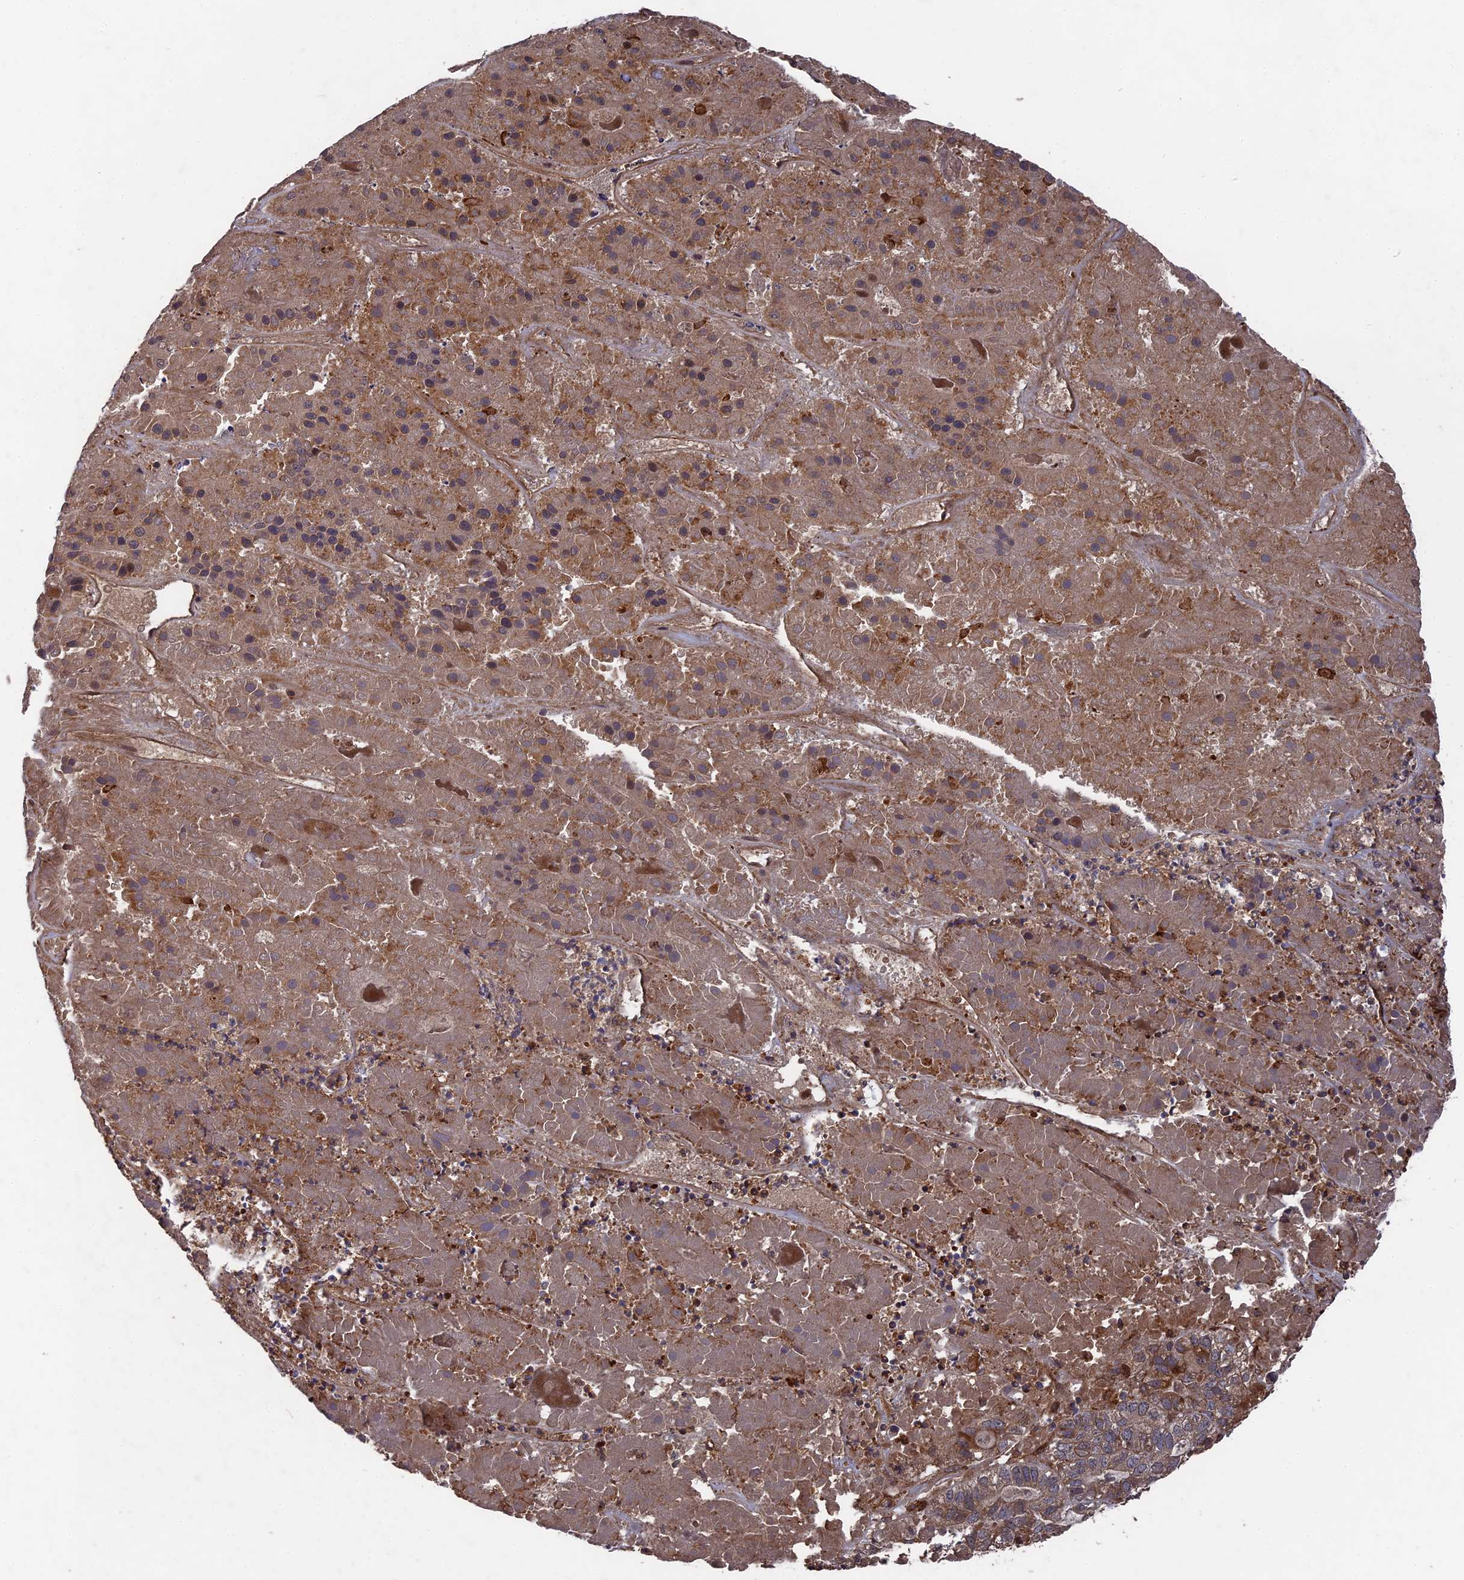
{"staining": {"intensity": "weak", "quantity": "<25%", "location": "cytoplasmic/membranous"}, "tissue": "pancreatic cancer", "cell_type": "Tumor cells", "image_type": "cancer", "snomed": [{"axis": "morphology", "description": "Adenocarcinoma, NOS"}, {"axis": "topography", "description": "Pancreas"}], "caption": "Immunohistochemistry photomicrograph of neoplastic tissue: pancreatic adenocarcinoma stained with DAB exhibits no significant protein staining in tumor cells. The staining was performed using DAB (3,3'-diaminobenzidine) to visualize the protein expression in brown, while the nuclei were stained in blue with hematoxylin (Magnification: 20x).", "gene": "DEF8", "patient": {"sex": "male", "age": 50}}